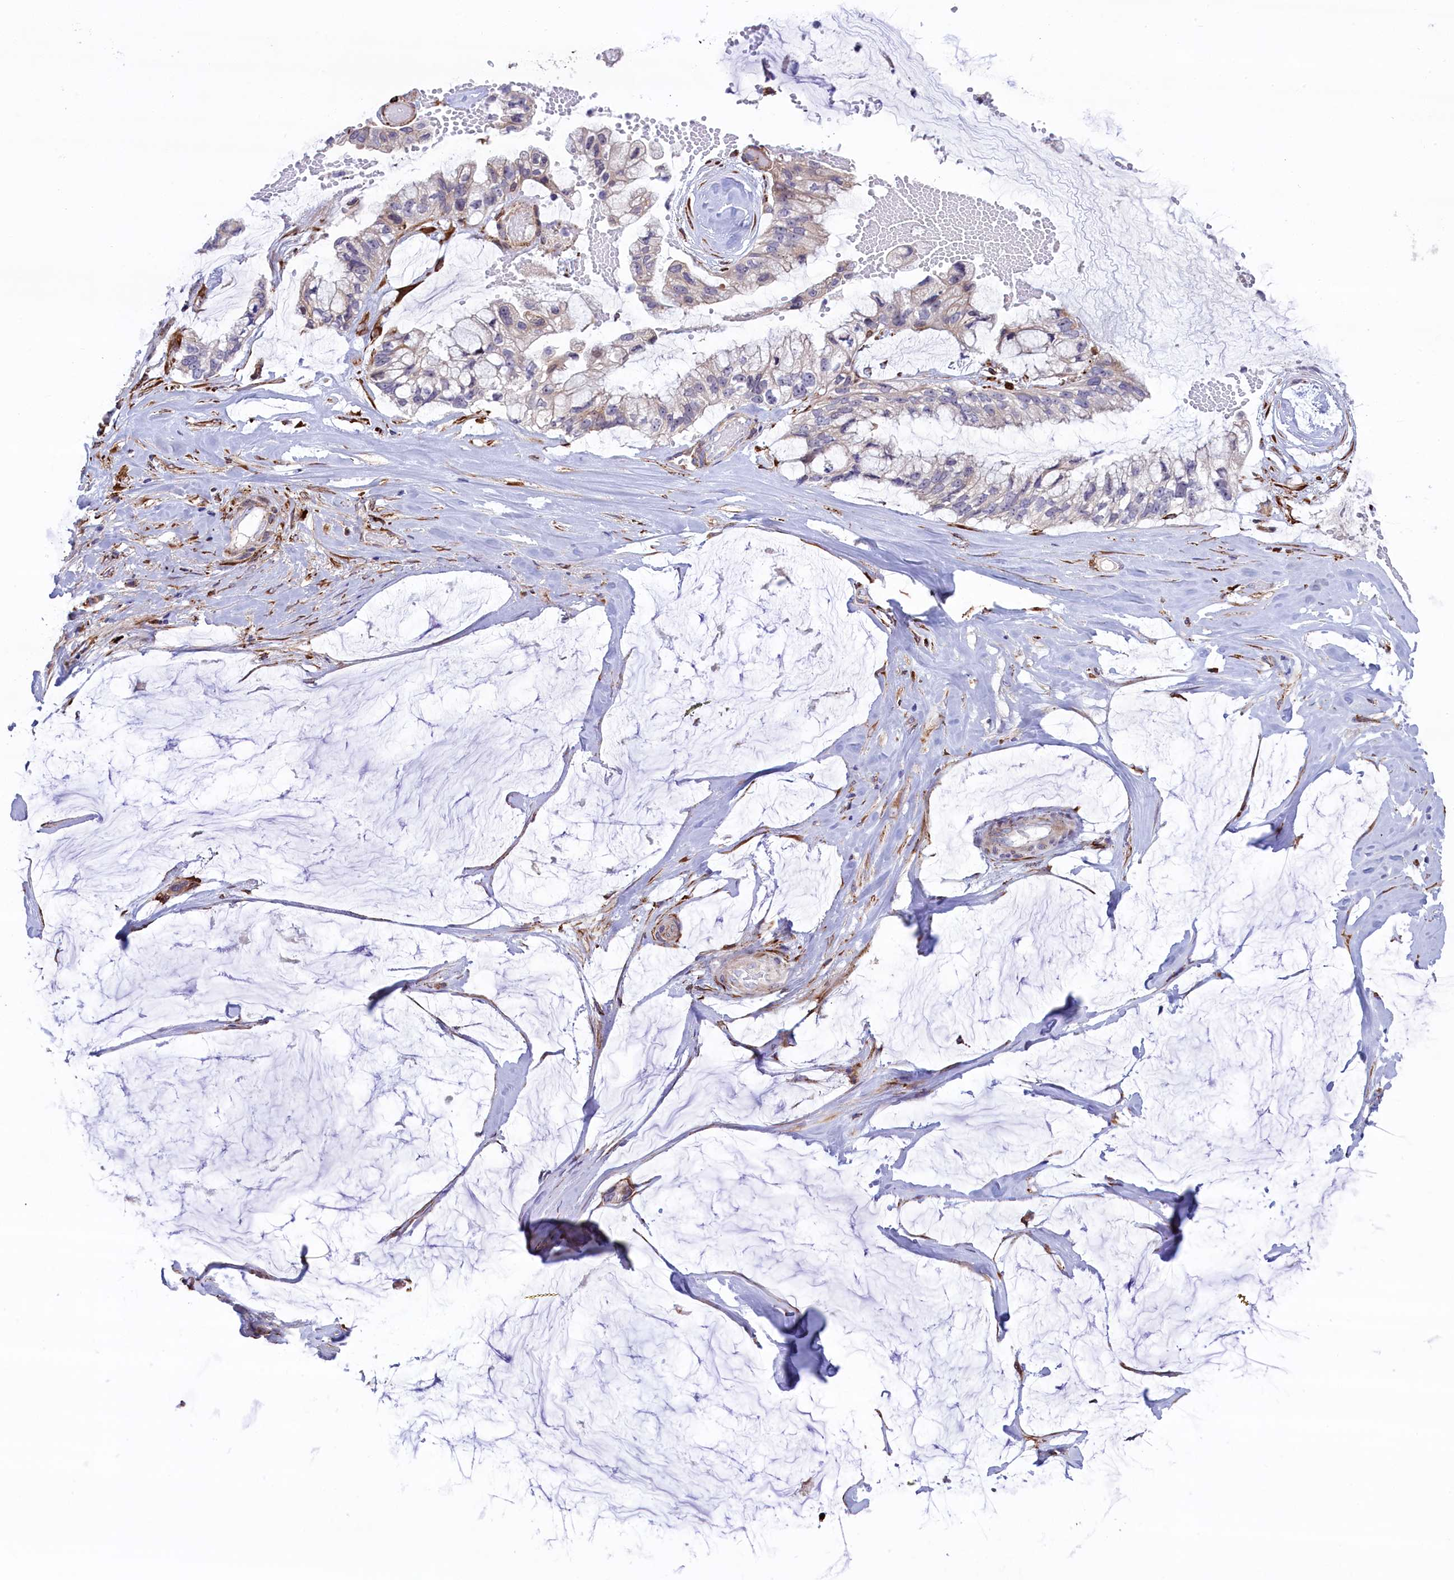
{"staining": {"intensity": "negative", "quantity": "none", "location": "none"}, "tissue": "ovarian cancer", "cell_type": "Tumor cells", "image_type": "cancer", "snomed": [{"axis": "morphology", "description": "Cystadenocarcinoma, mucinous, NOS"}, {"axis": "topography", "description": "Ovary"}], "caption": "Tumor cells are negative for brown protein staining in ovarian mucinous cystadenocarcinoma.", "gene": "MAN2B1", "patient": {"sex": "female", "age": 39}}